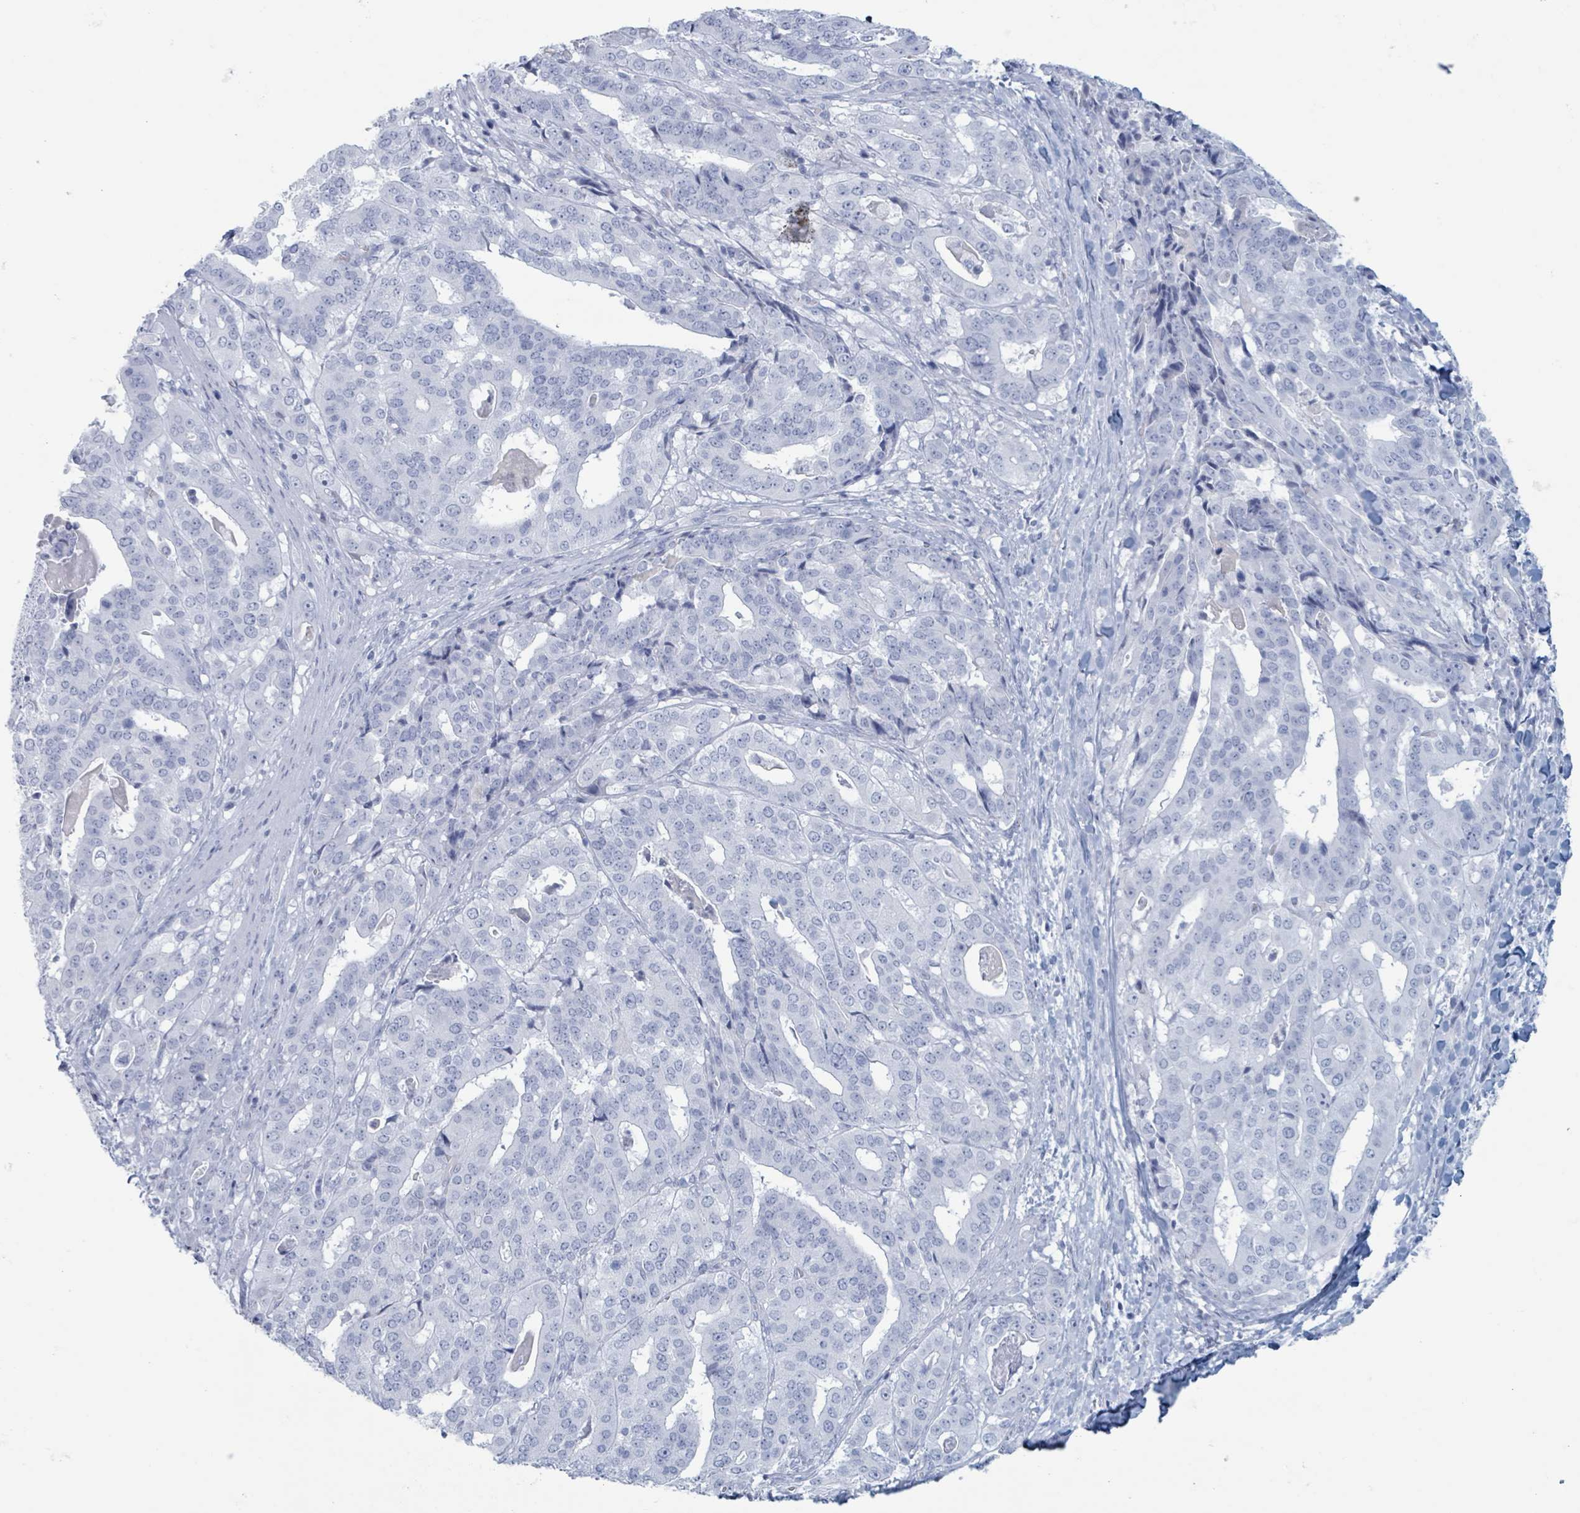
{"staining": {"intensity": "negative", "quantity": "none", "location": "none"}, "tissue": "stomach cancer", "cell_type": "Tumor cells", "image_type": "cancer", "snomed": [{"axis": "morphology", "description": "Adenocarcinoma, NOS"}, {"axis": "topography", "description": "Stomach"}], "caption": "Tumor cells show no significant protein expression in stomach adenocarcinoma.", "gene": "KLK4", "patient": {"sex": "male", "age": 48}}